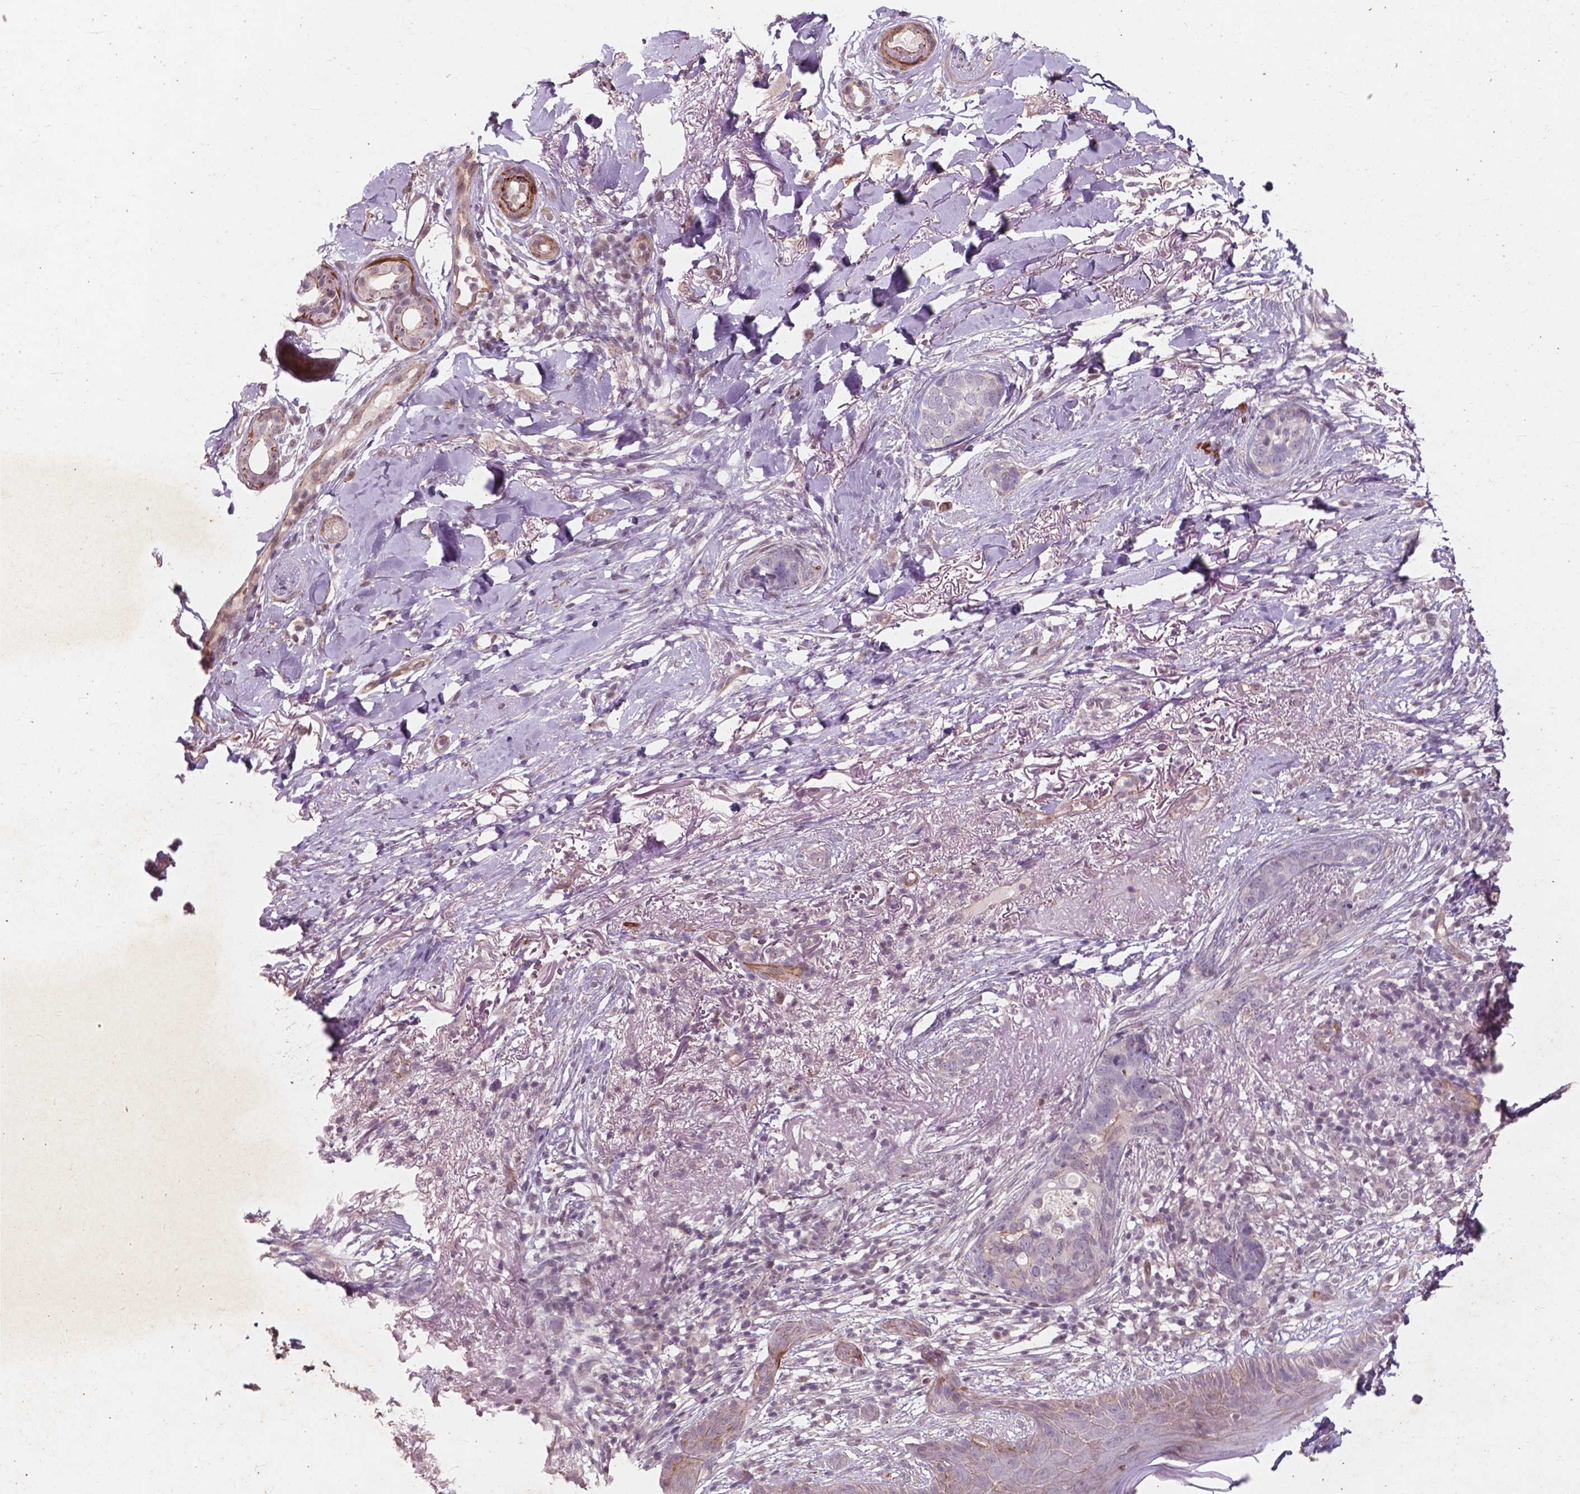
{"staining": {"intensity": "negative", "quantity": "none", "location": "none"}, "tissue": "skin cancer", "cell_type": "Tumor cells", "image_type": "cancer", "snomed": [{"axis": "morphology", "description": "Normal tissue, NOS"}, {"axis": "morphology", "description": "Basal cell carcinoma"}, {"axis": "topography", "description": "Skin"}], "caption": "Photomicrograph shows no protein expression in tumor cells of skin cancer (basal cell carcinoma) tissue.", "gene": "RFPL4B", "patient": {"sex": "male", "age": 84}}